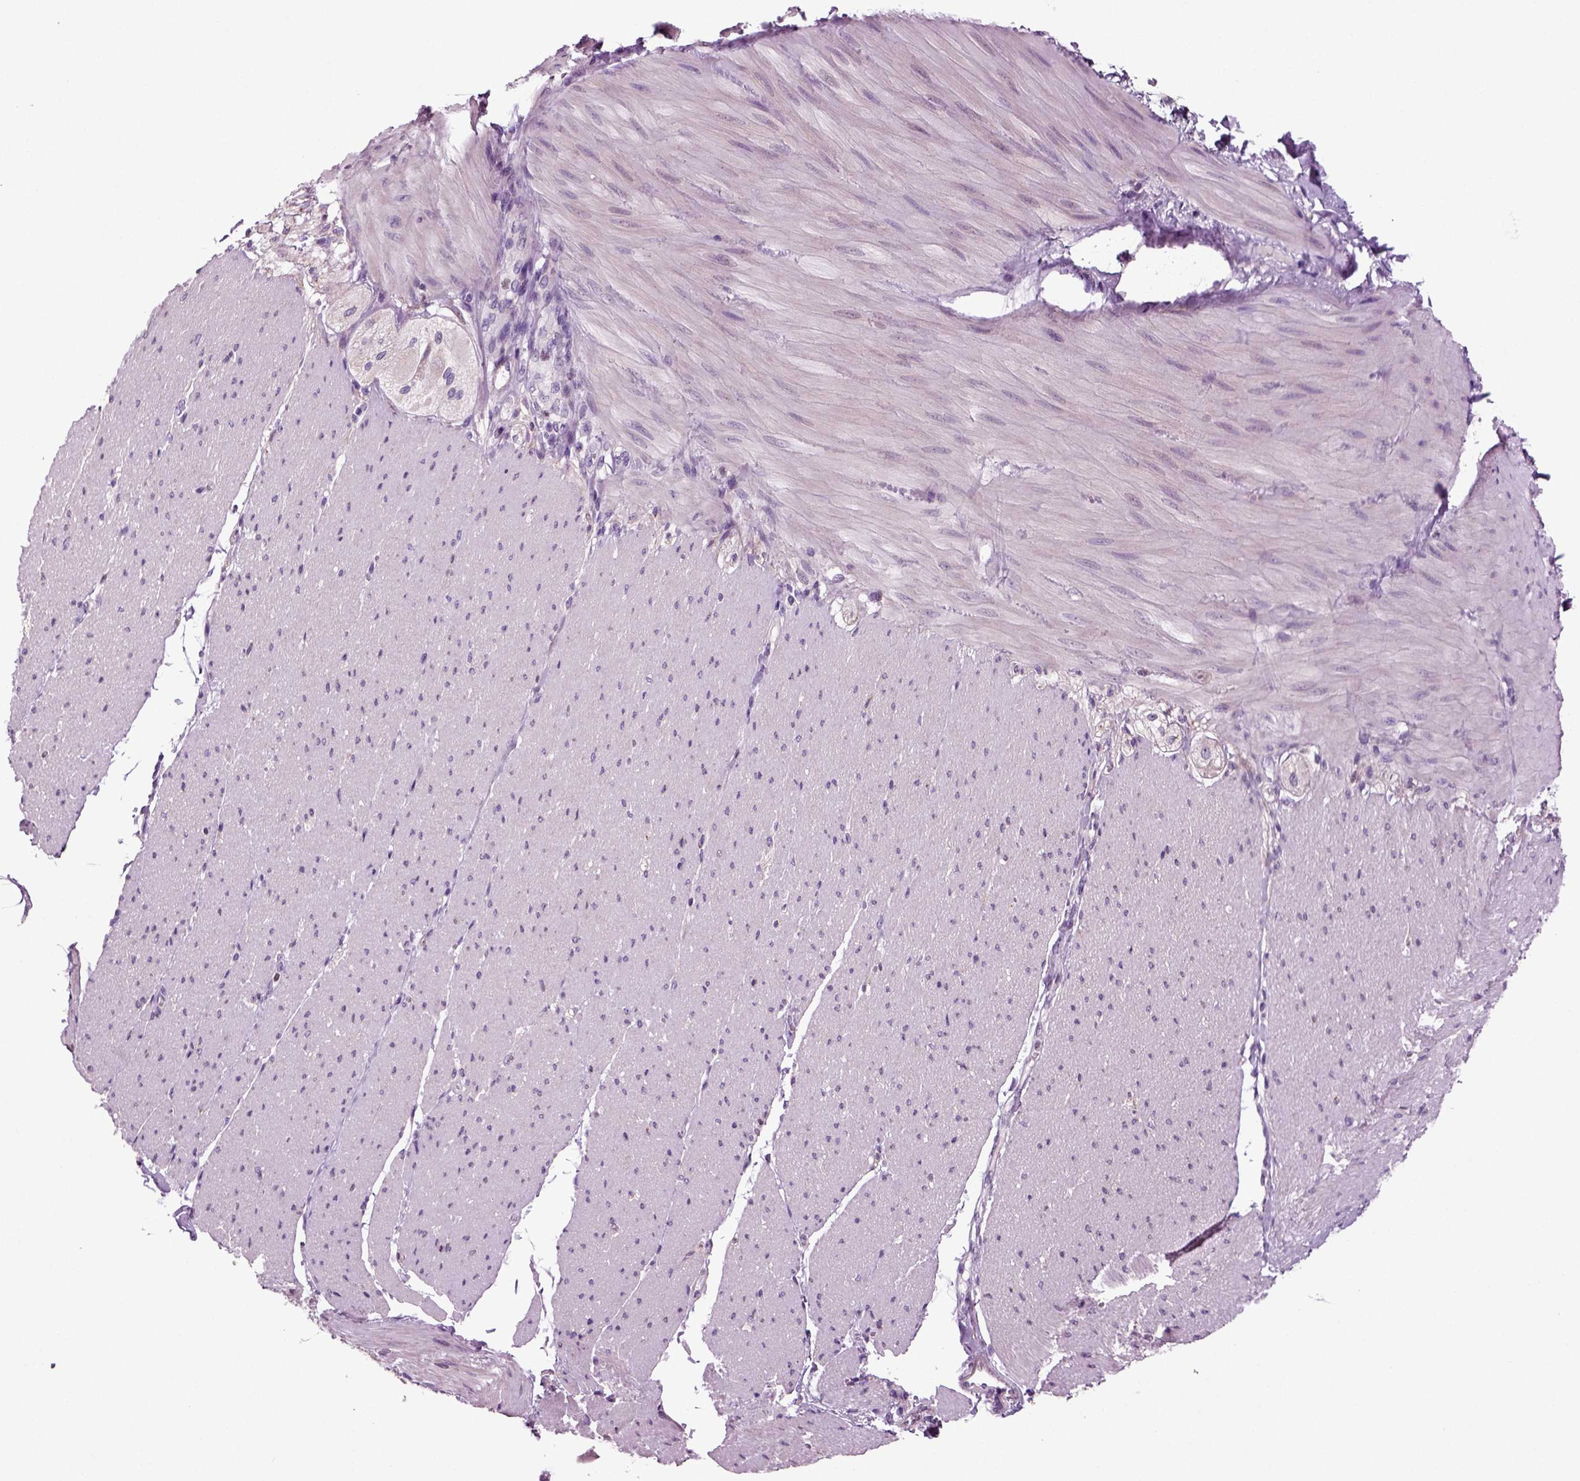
{"staining": {"intensity": "negative", "quantity": "none", "location": "none"}, "tissue": "adipose tissue", "cell_type": "Adipocytes", "image_type": "normal", "snomed": [{"axis": "morphology", "description": "Normal tissue, NOS"}, {"axis": "topography", "description": "Smooth muscle"}, {"axis": "topography", "description": "Duodenum"}, {"axis": "topography", "description": "Peripheral nerve tissue"}], "caption": "High power microscopy histopathology image of an immunohistochemistry micrograph of benign adipose tissue, revealing no significant expression in adipocytes. (Stains: DAB (3,3'-diaminobenzidine) immunohistochemistry (IHC) with hematoxylin counter stain, Microscopy: brightfield microscopy at high magnification).", "gene": "ARID3A", "patient": {"sex": "female", "age": 61}}